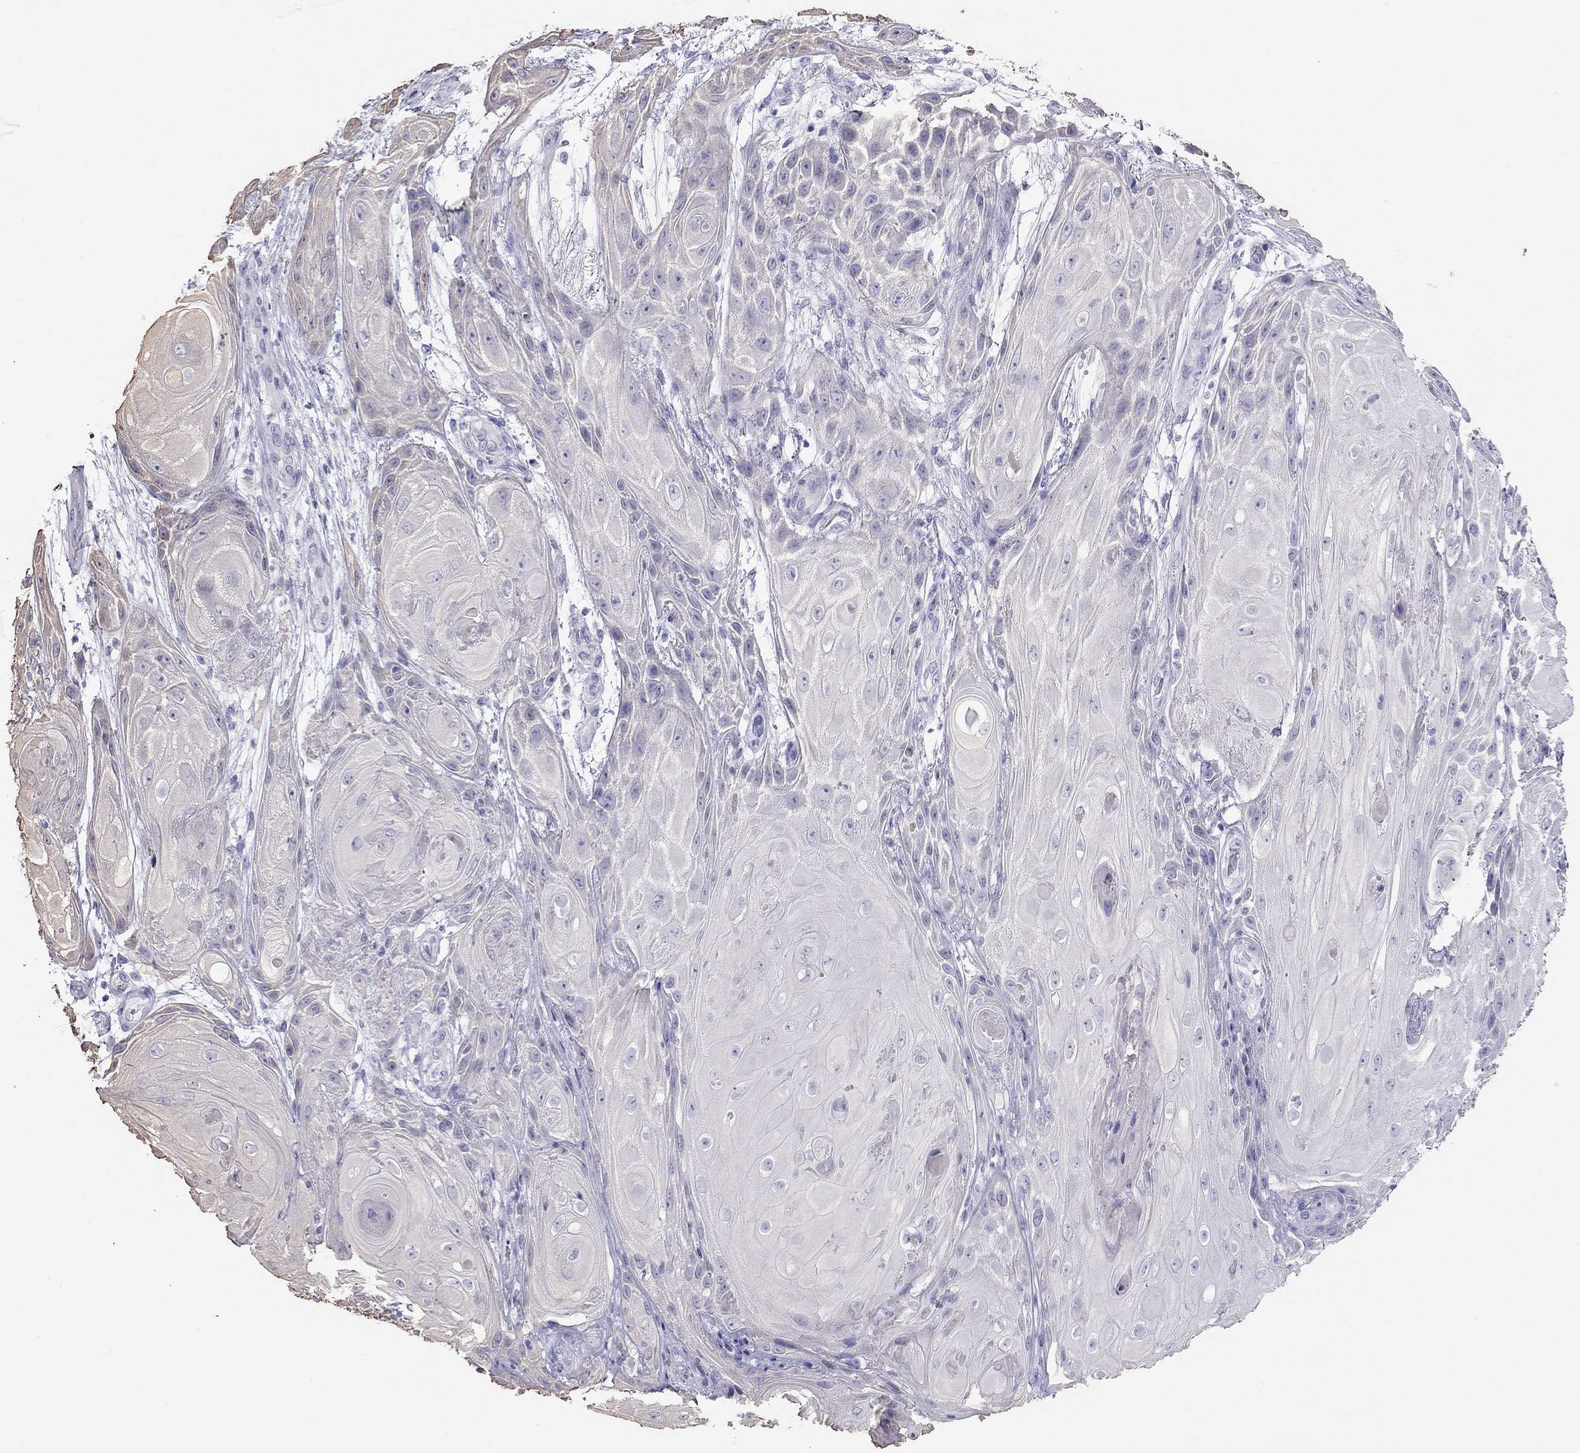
{"staining": {"intensity": "negative", "quantity": "none", "location": "none"}, "tissue": "skin cancer", "cell_type": "Tumor cells", "image_type": "cancer", "snomed": [{"axis": "morphology", "description": "Squamous cell carcinoma, NOS"}, {"axis": "topography", "description": "Skin"}], "caption": "High power microscopy histopathology image of an immunohistochemistry (IHC) histopathology image of squamous cell carcinoma (skin), revealing no significant expression in tumor cells.", "gene": "KCNV2", "patient": {"sex": "male", "age": 62}}